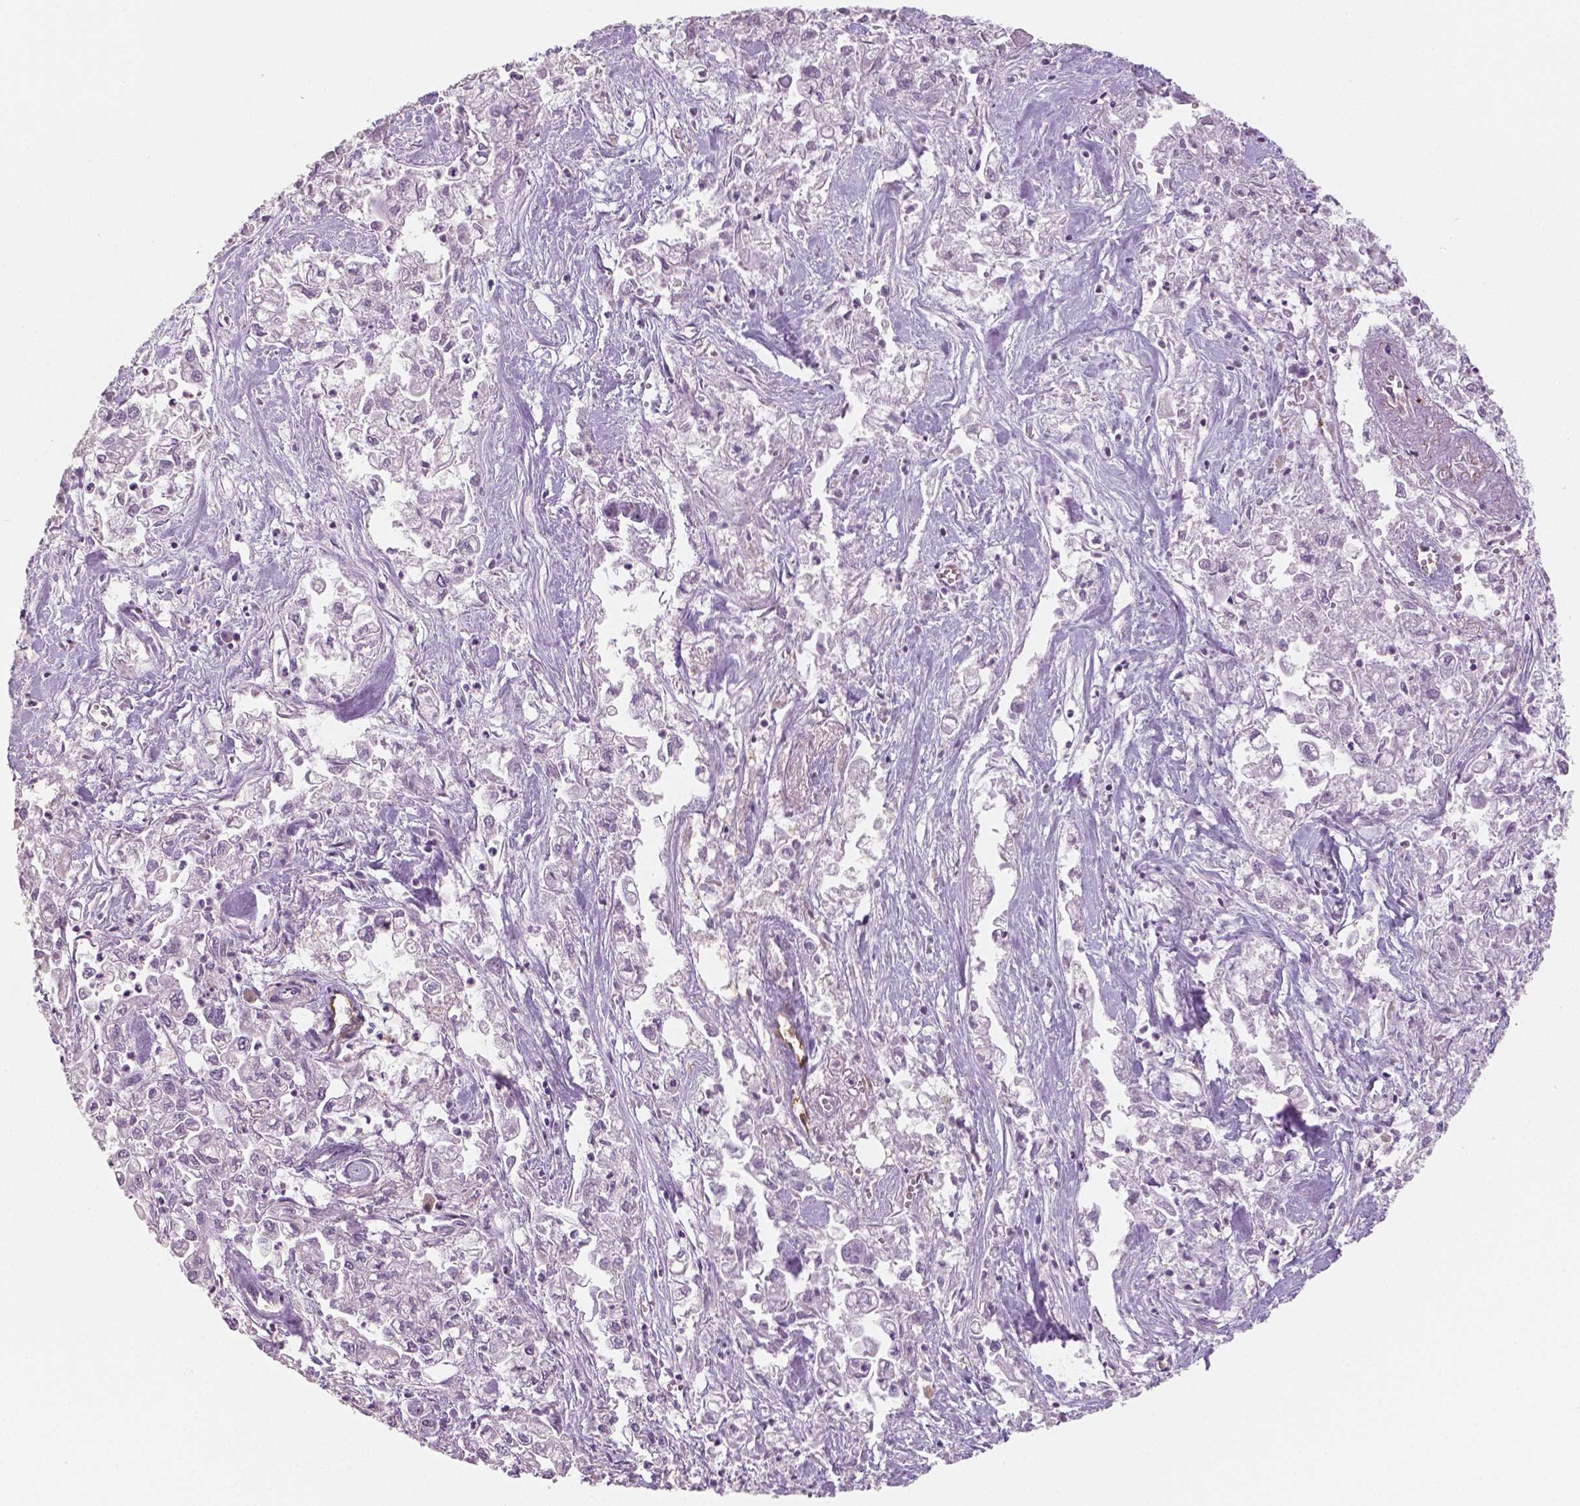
{"staining": {"intensity": "negative", "quantity": "none", "location": "none"}, "tissue": "pancreatic cancer", "cell_type": "Tumor cells", "image_type": "cancer", "snomed": [{"axis": "morphology", "description": "Adenocarcinoma, NOS"}, {"axis": "topography", "description": "Pancreas"}], "caption": "Human pancreatic cancer (adenocarcinoma) stained for a protein using IHC displays no expression in tumor cells.", "gene": "TSPAN7", "patient": {"sex": "male", "age": 72}}